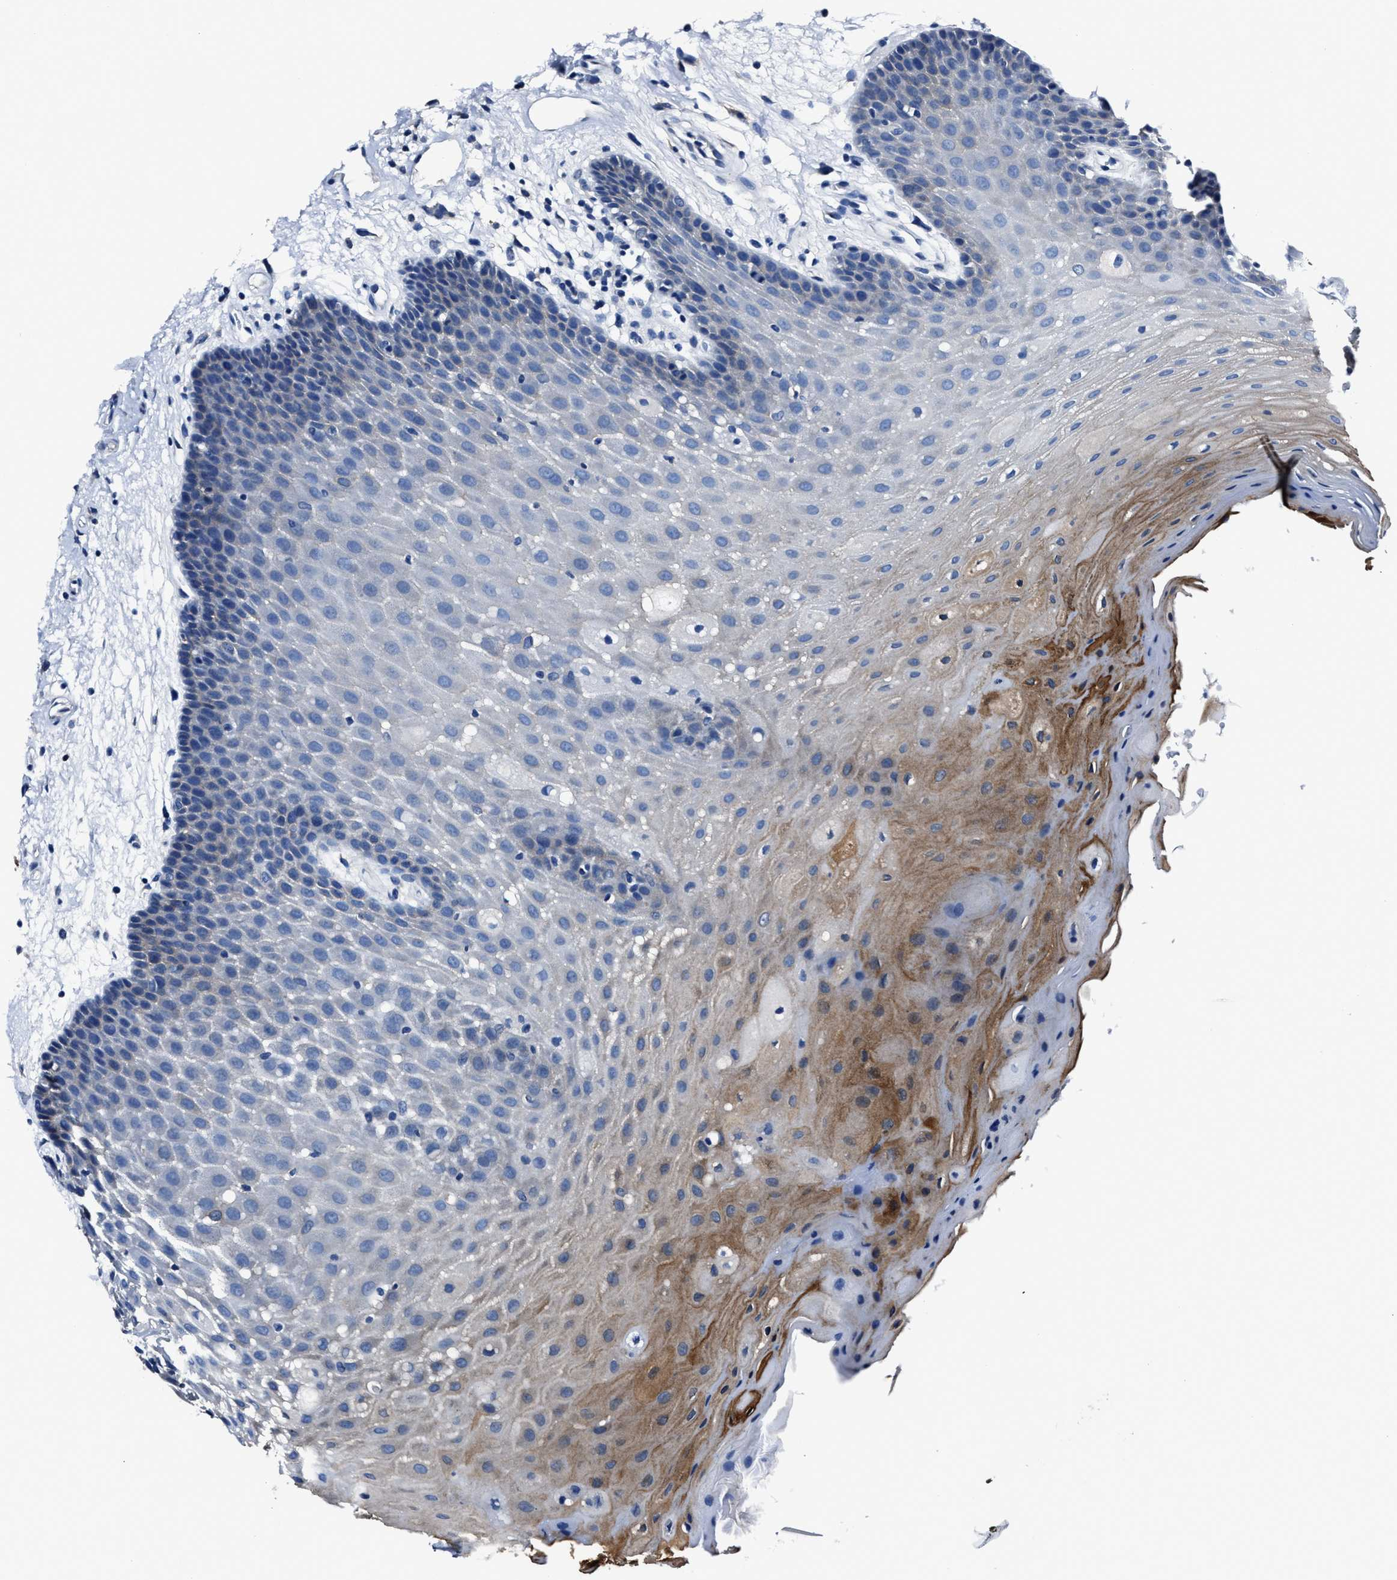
{"staining": {"intensity": "strong", "quantity": "<25%", "location": "cytoplasmic/membranous"}, "tissue": "oral mucosa", "cell_type": "Squamous epithelial cells", "image_type": "normal", "snomed": [{"axis": "morphology", "description": "Normal tissue, NOS"}, {"axis": "morphology", "description": "Squamous cell carcinoma, NOS"}, {"axis": "topography", "description": "Oral tissue"}, {"axis": "topography", "description": "Head-Neck"}], "caption": "Protein staining of normal oral mucosa reveals strong cytoplasmic/membranous staining in about <25% of squamous epithelial cells.", "gene": "LMO7", "patient": {"sex": "male", "age": 71}}